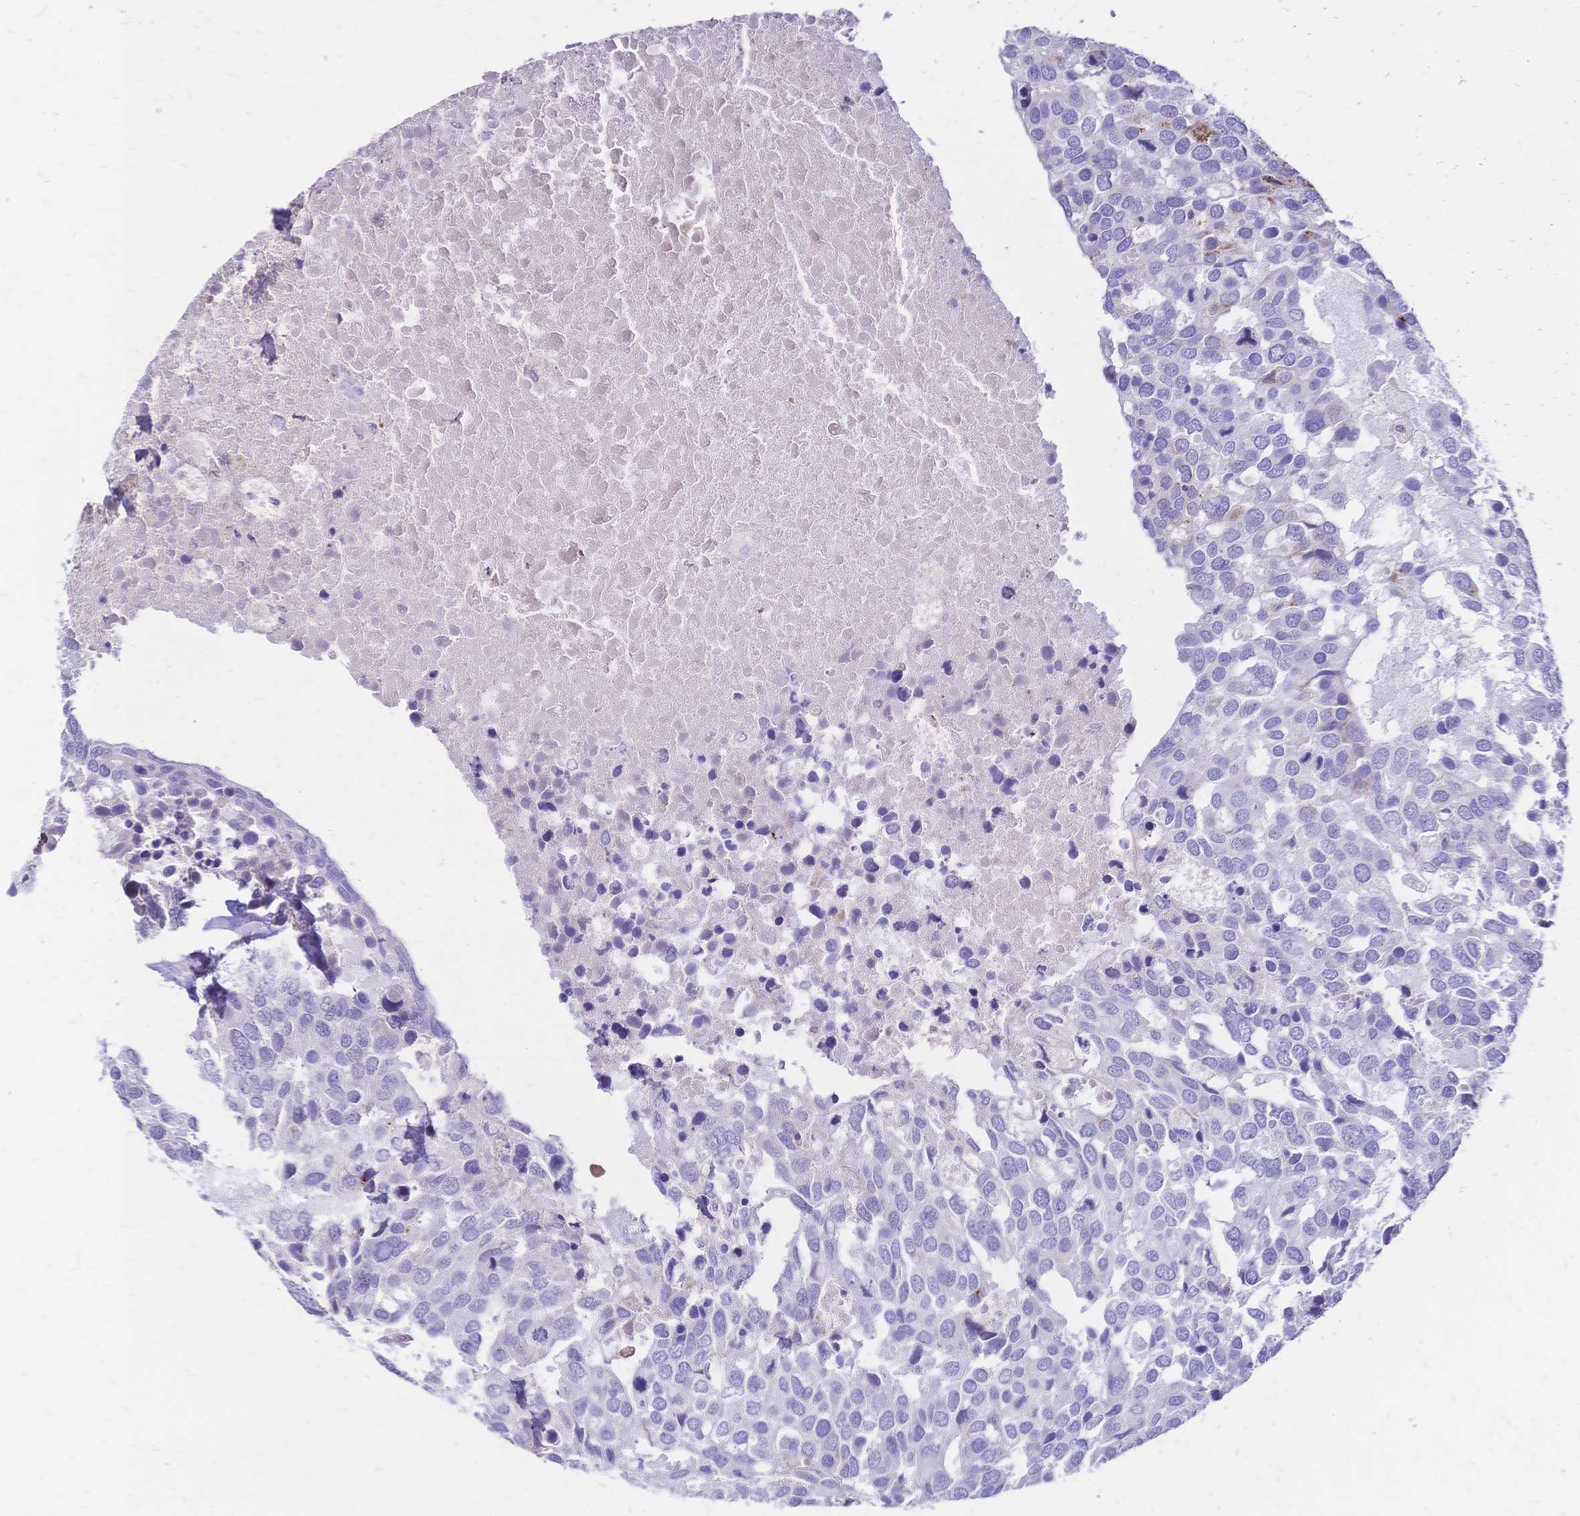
{"staining": {"intensity": "negative", "quantity": "none", "location": "none"}, "tissue": "breast cancer", "cell_type": "Tumor cells", "image_type": "cancer", "snomed": [{"axis": "morphology", "description": "Duct carcinoma"}, {"axis": "topography", "description": "Breast"}], "caption": "Histopathology image shows no significant protein expression in tumor cells of breast cancer (intraductal carcinoma).", "gene": "IL2RA", "patient": {"sex": "female", "age": 83}}